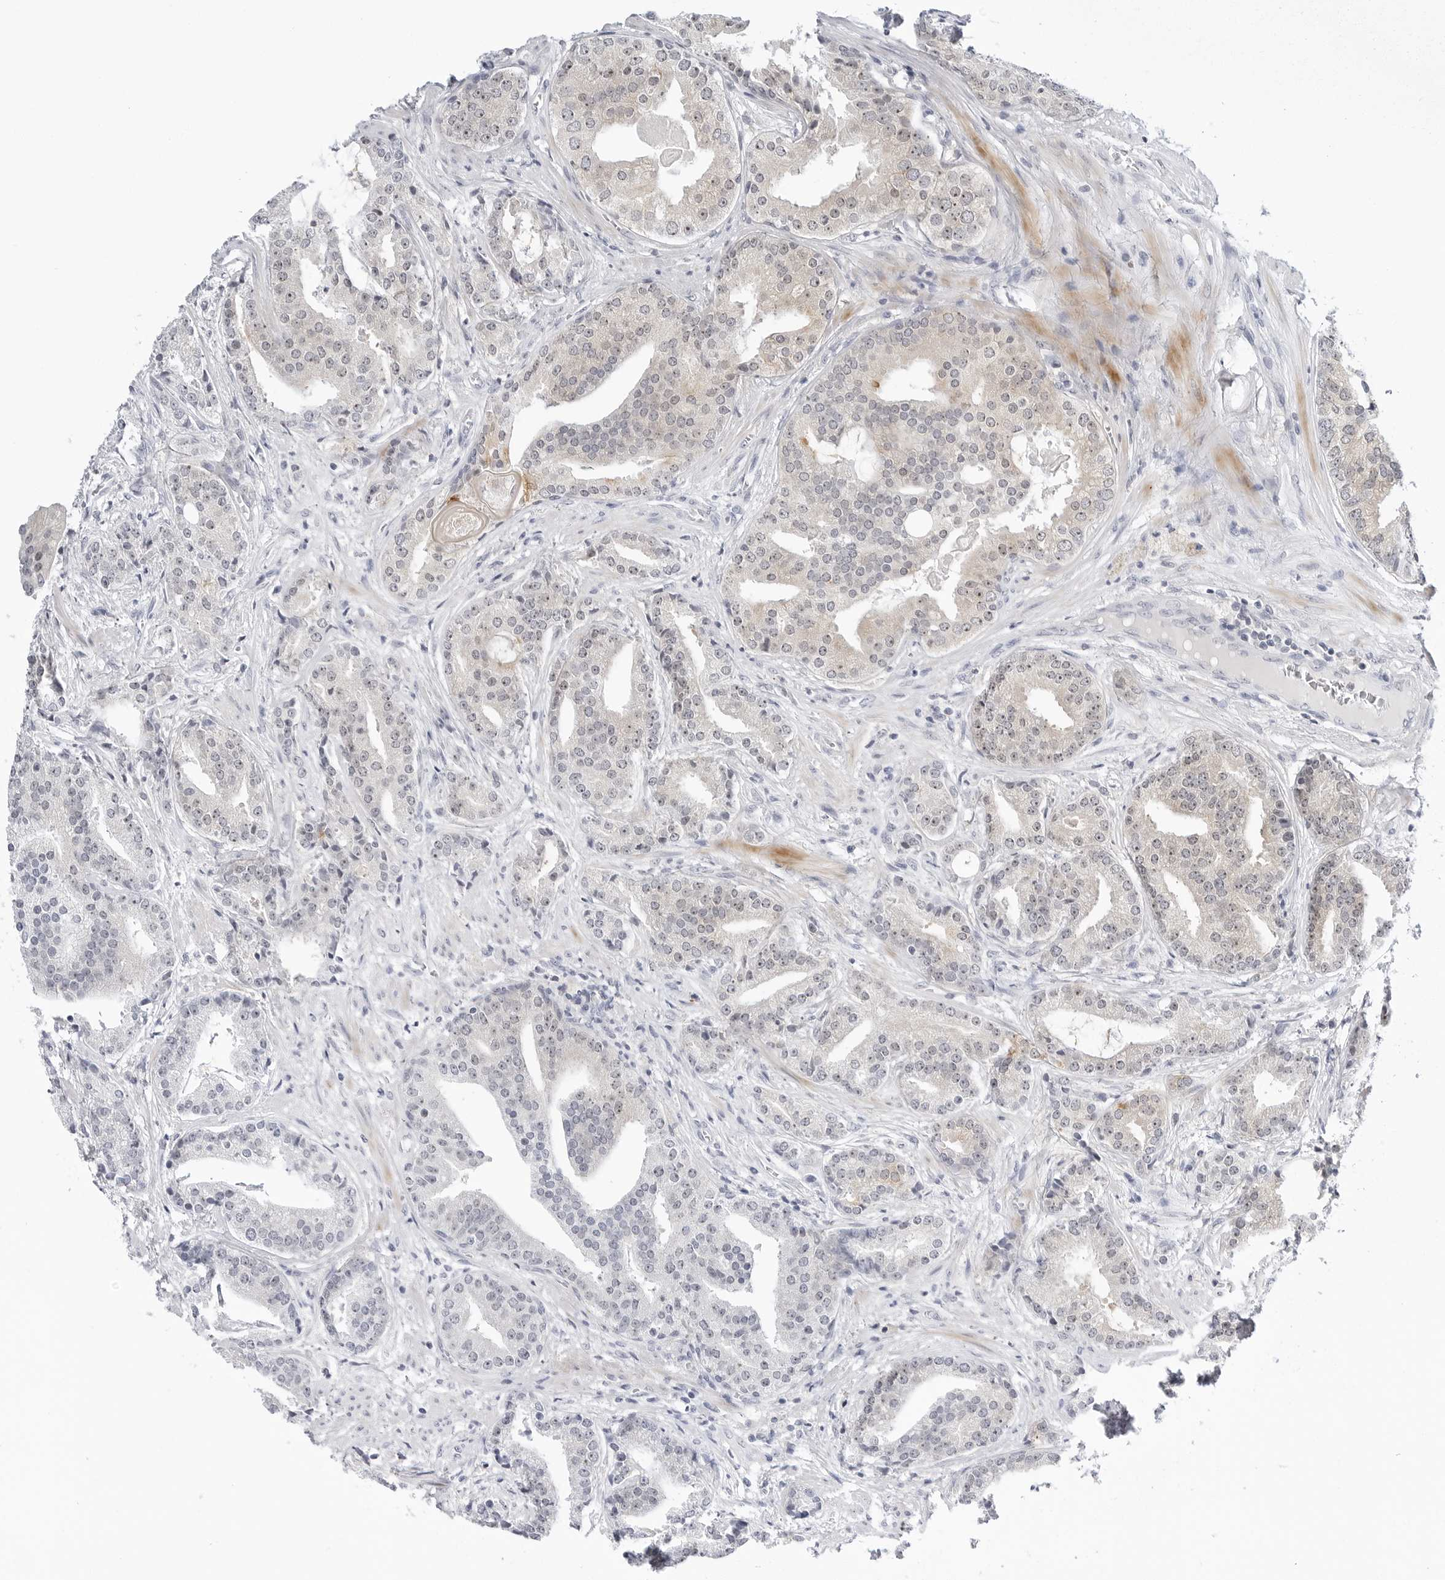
{"staining": {"intensity": "negative", "quantity": "none", "location": "none"}, "tissue": "prostate cancer", "cell_type": "Tumor cells", "image_type": "cancer", "snomed": [{"axis": "morphology", "description": "Adenocarcinoma, Low grade"}, {"axis": "topography", "description": "Prostate"}], "caption": "A photomicrograph of prostate adenocarcinoma (low-grade) stained for a protein displays no brown staining in tumor cells.", "gene": "MAP2K5", "patient": {"sex": "male", "age": 67}}